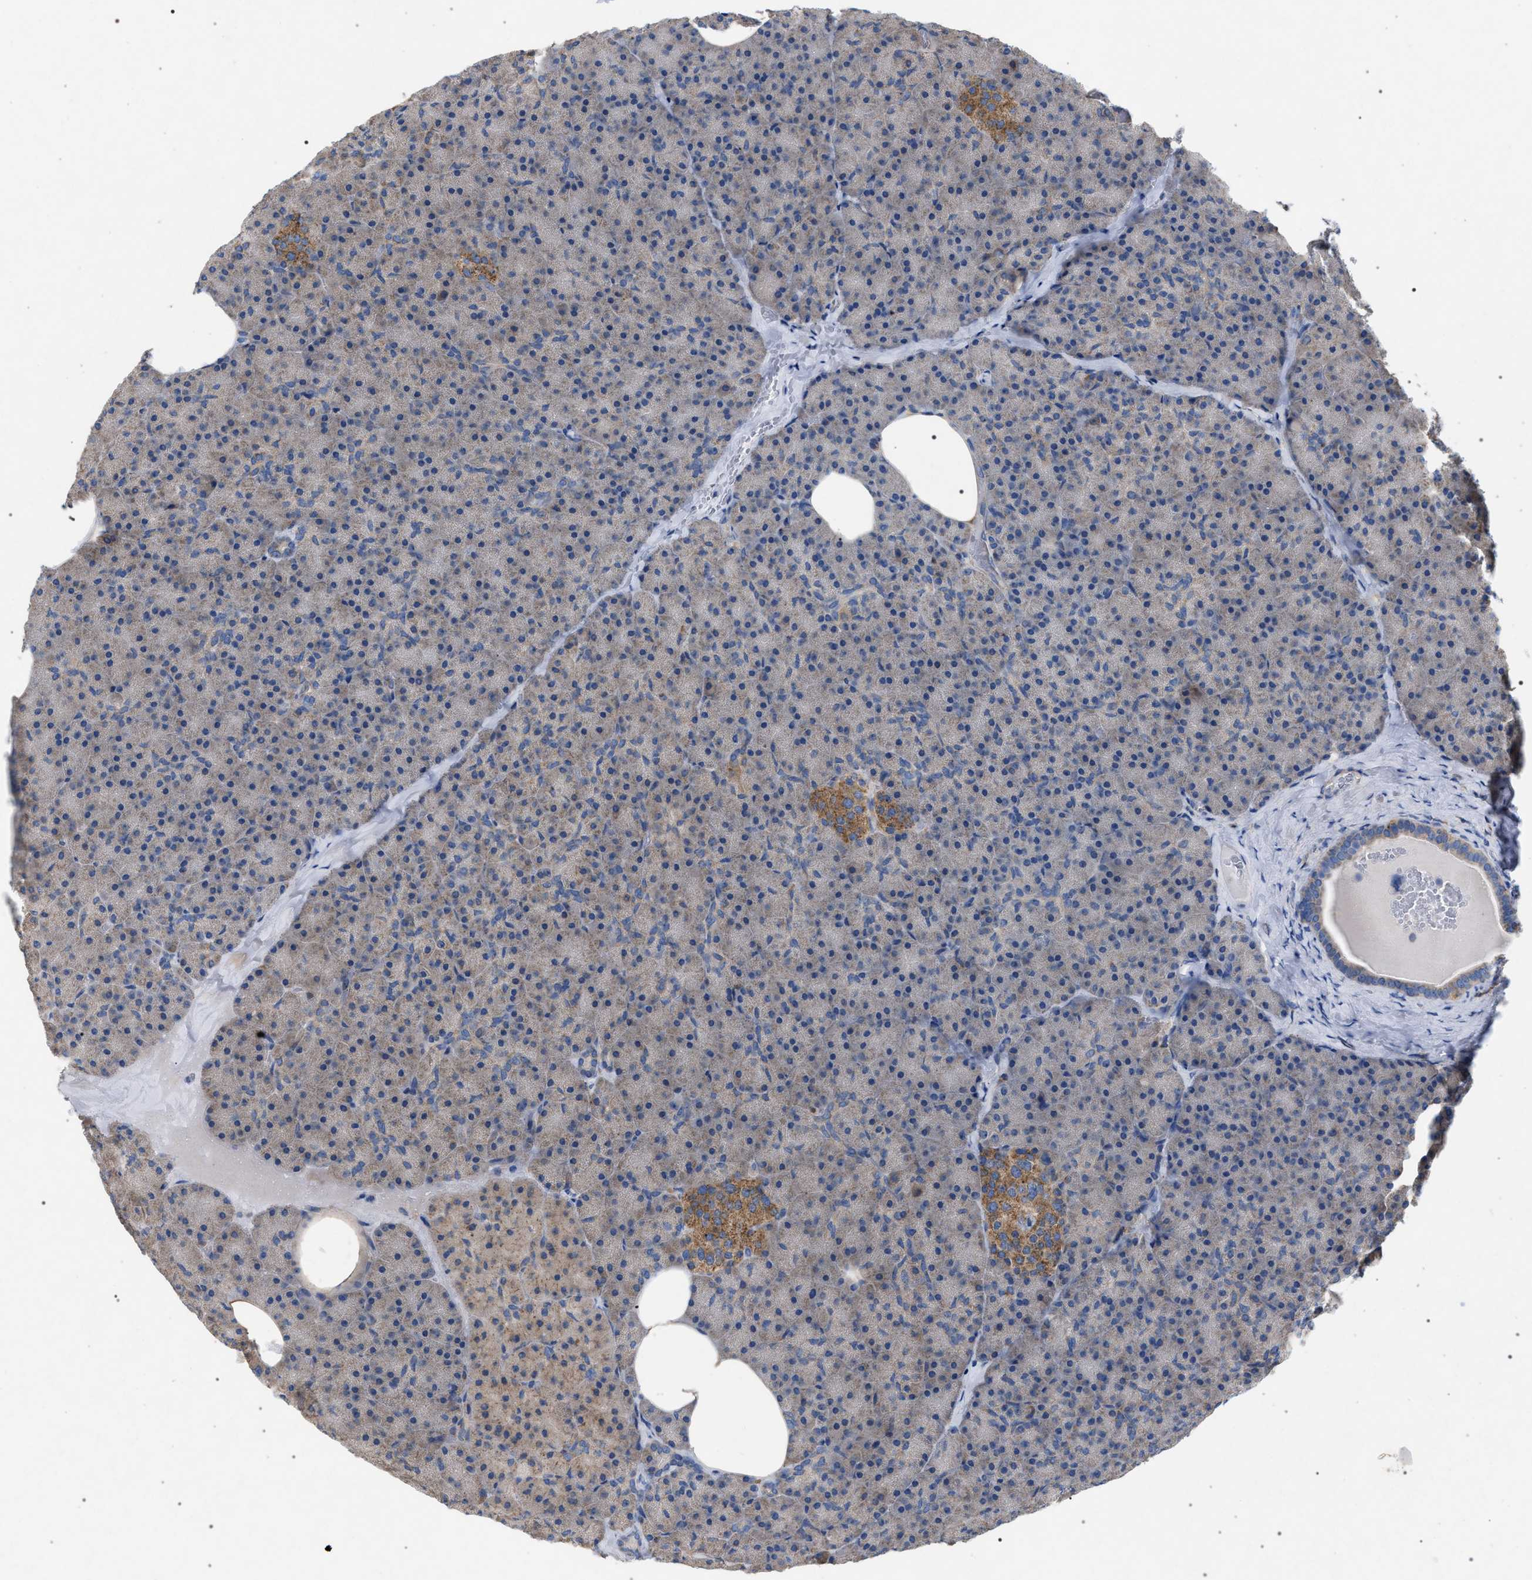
{"staining": {"intensity": "weak", "quantity": "25%-75%", "location": "cytoplasmic/membranous"}, "tissue": "pancreas", "cell_type": "Exocrine glandular cells", "image_type": "normal", "snomed": [{"axis": "morphology", "description": "Normal tissue, NOS"}, {"axis": "morphology", "description": "Carcinoid, malignant, NOS"}, {"axis": "topography", "description": "Pancreas"}], "caption": "Approximately 25%-75% of exocrine glandular cells in benign pancreas show weak cytoplasmic/membranous protein expression as visualized by brown immunohistochemical staining.", "gene": "VPS13A", "patient": {"sex": "female", "age": 35}}